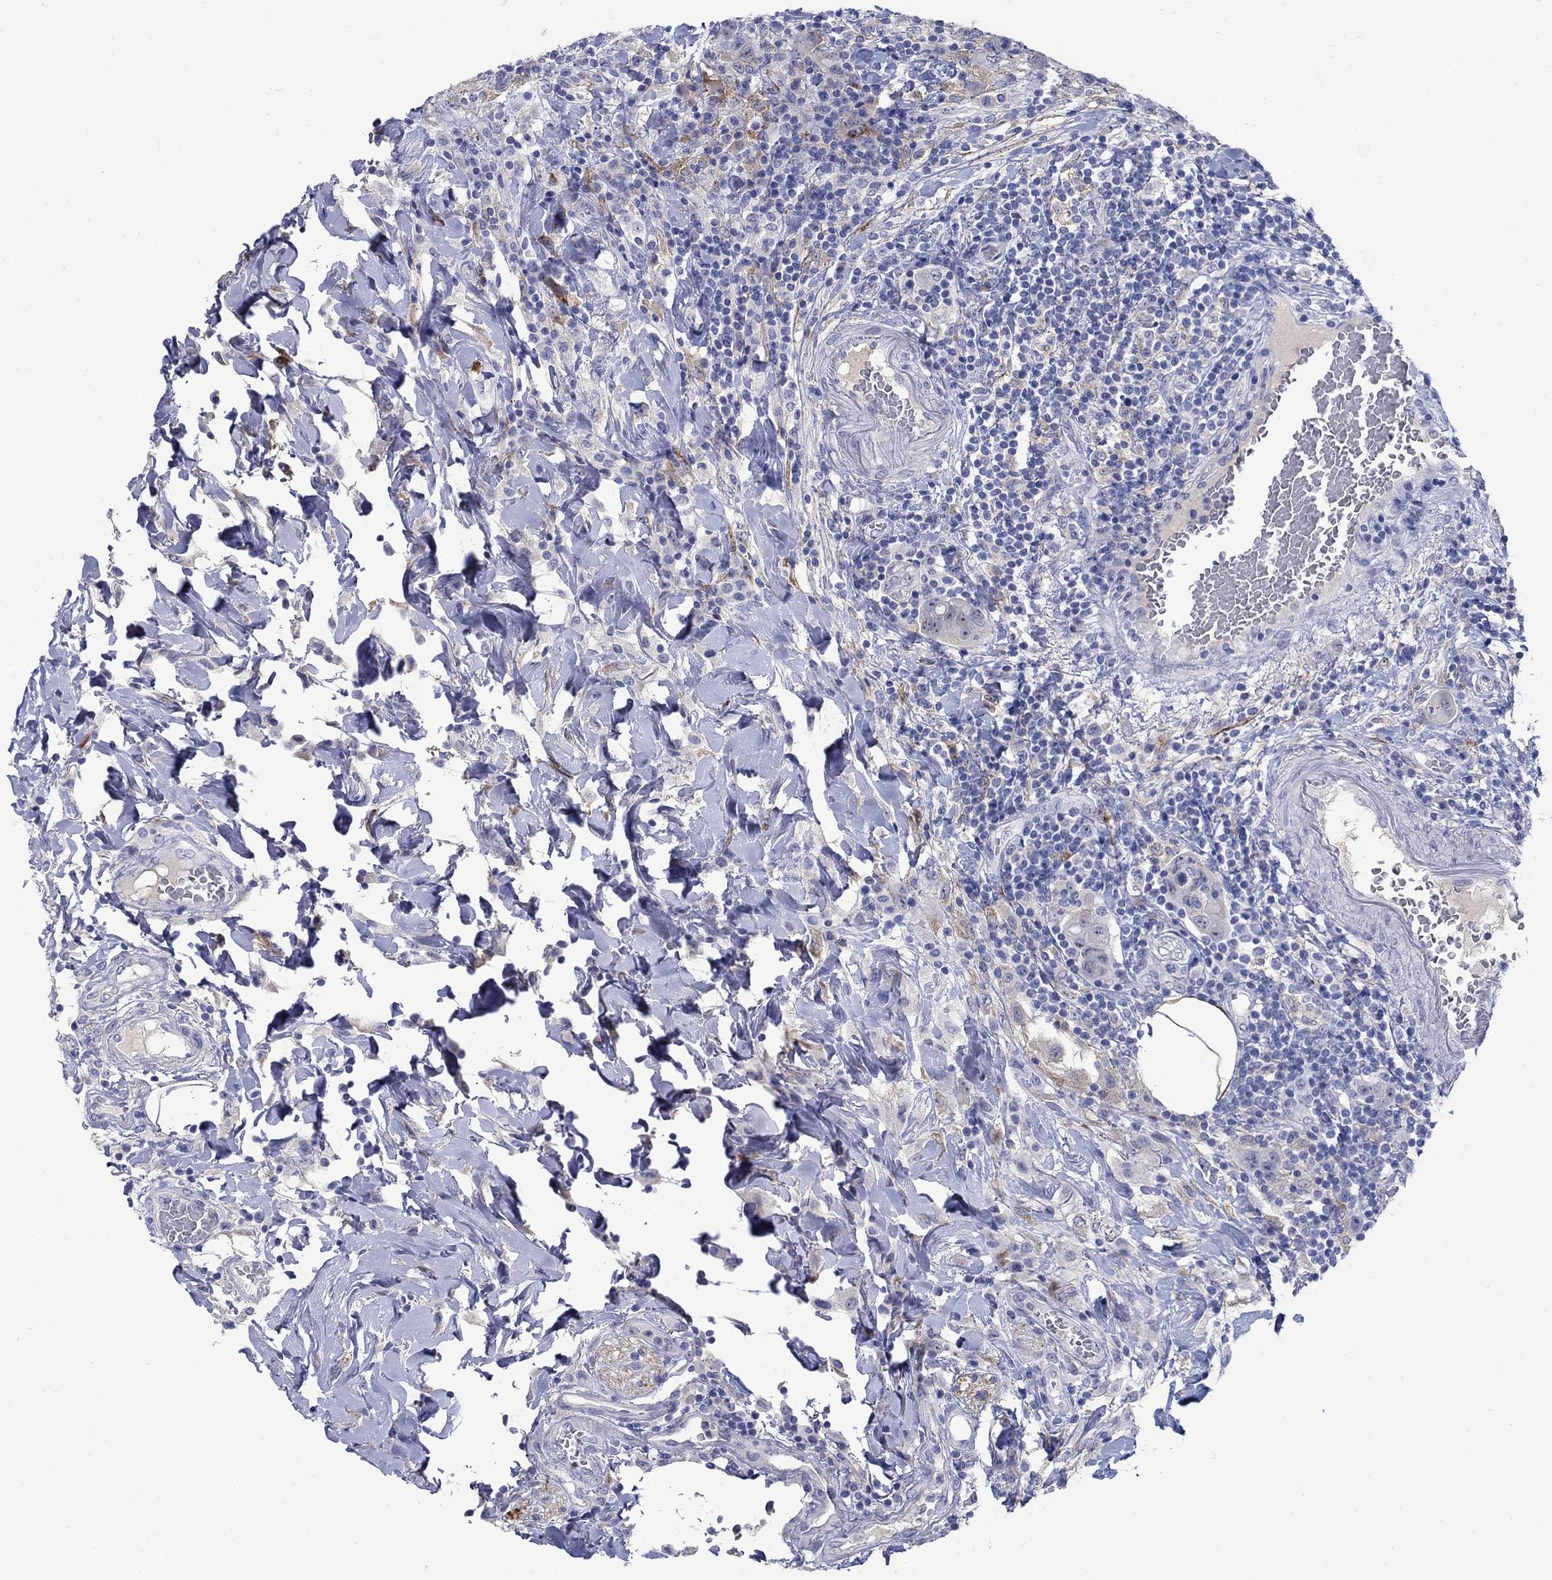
{"staining": {"intensity": "negative", "quantity": "none", "location": "none"}, "tissue": "colorectal cancer", "cell_type": "Tumor cells", "image_type": "cancer", "snomed": [{"axis": "morphology", "description": "Adenocarcinoma, NOS"}, {"axis": "topography", "description": "Colon"}], "caption": "This image is of colorectal cancer (adenocarcinoma) stained with immunohistochemistry (IHC) to label a protein in brown with the nuclei are counter-stained blue. There is no staining in tumor cells.", "gene": "REEP2", "patient": {"sex": "female", "age": 69}}